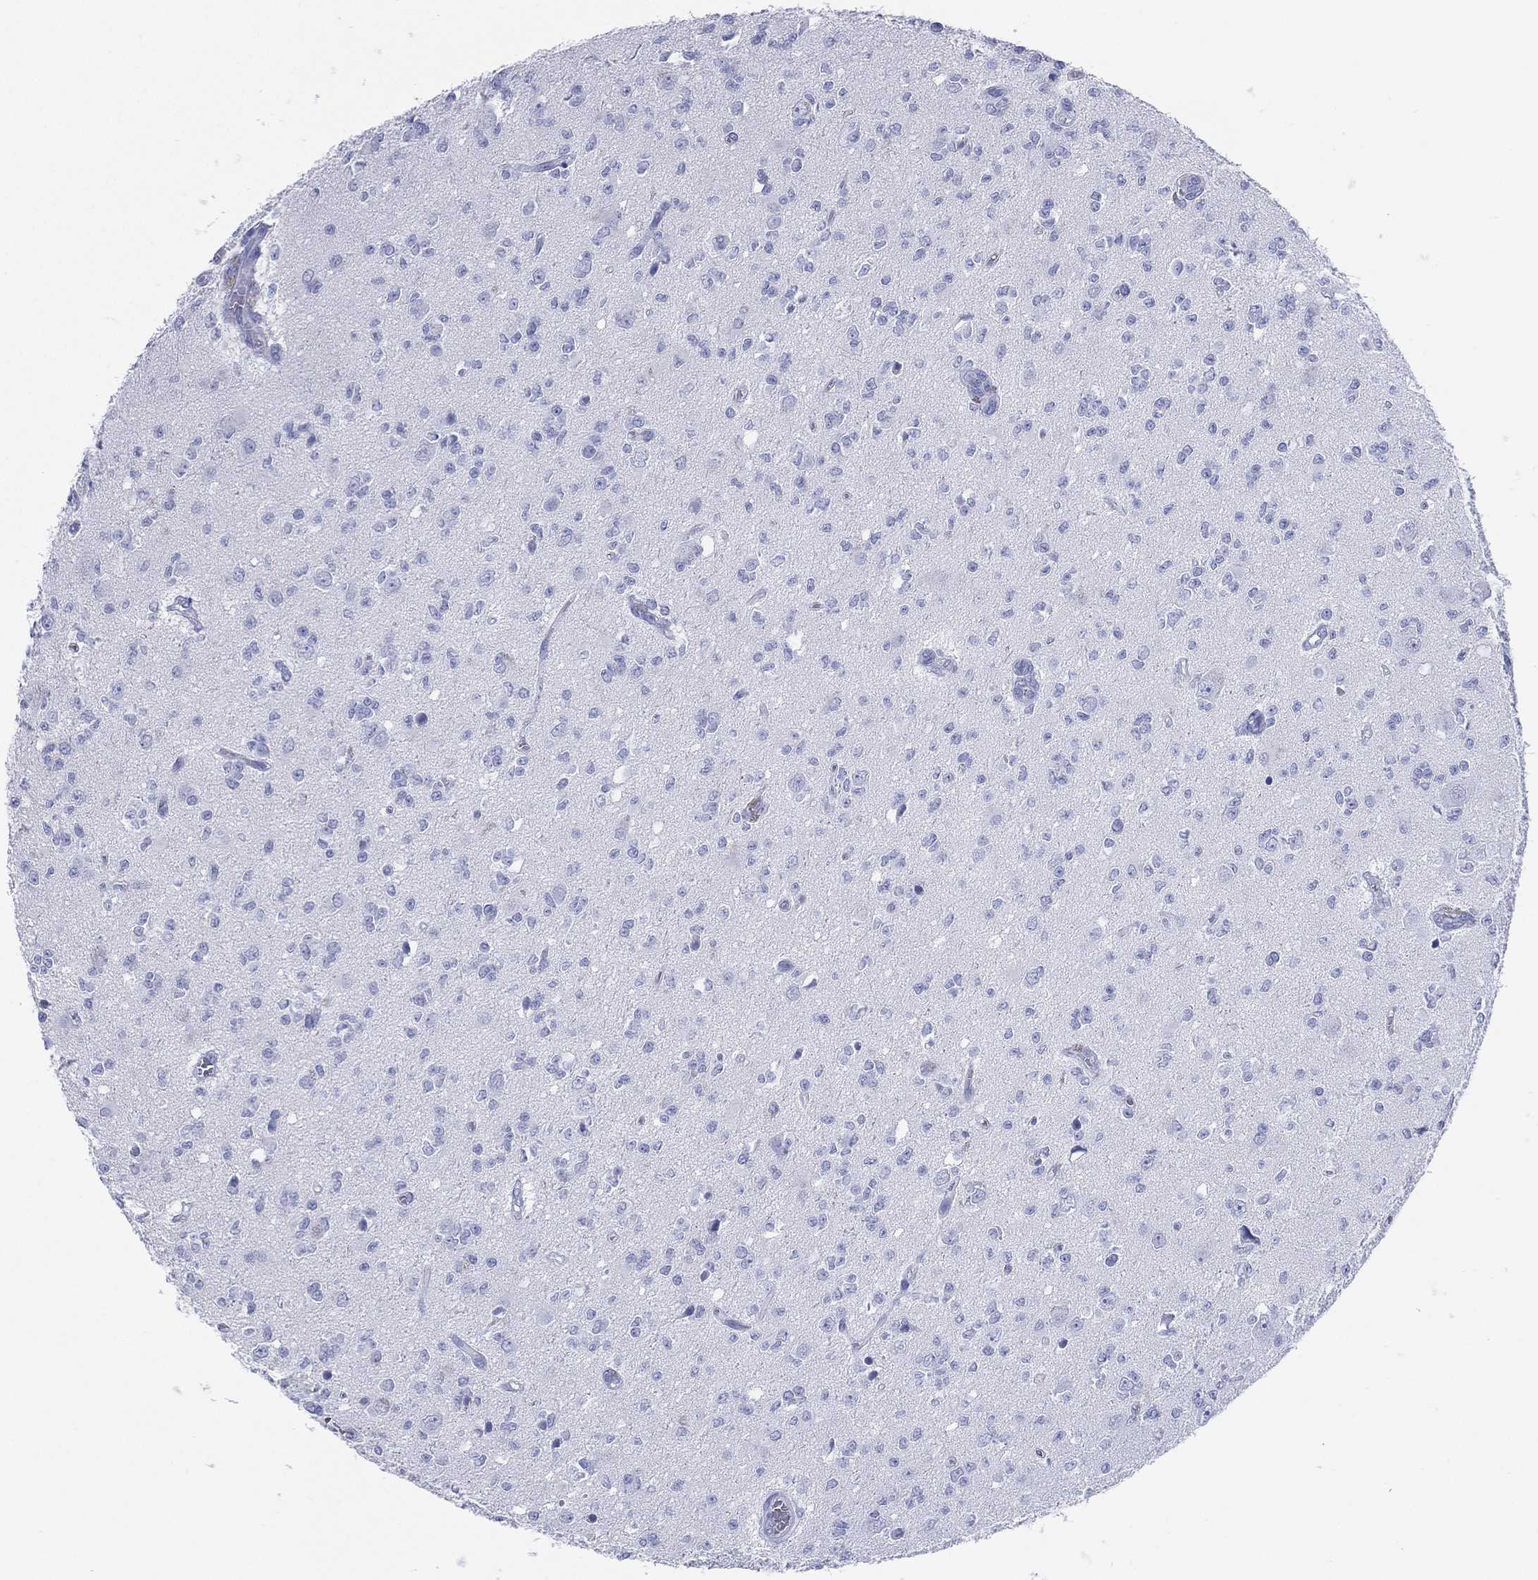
{"staining": {"intensity": "negative", "quantity": "none", "location": "none"}, "tissue": "glioma", "cell_type": "Tumor cells", "image_type": "cancer", "snomed": [{"axis": "morphology", "description": "Glioma, malignant, Low grade"}, {"axis": "topography", "description": "Brain"}], "caption": "There is no significant expression in tumor cells of glioma. (DAB (3,3'-diaminobenzidine) immunohistochemistry (IHC) with hematoxylin counter stain).", "gene": "CD79A", "patient": {"sex": "female", "age": 45}}